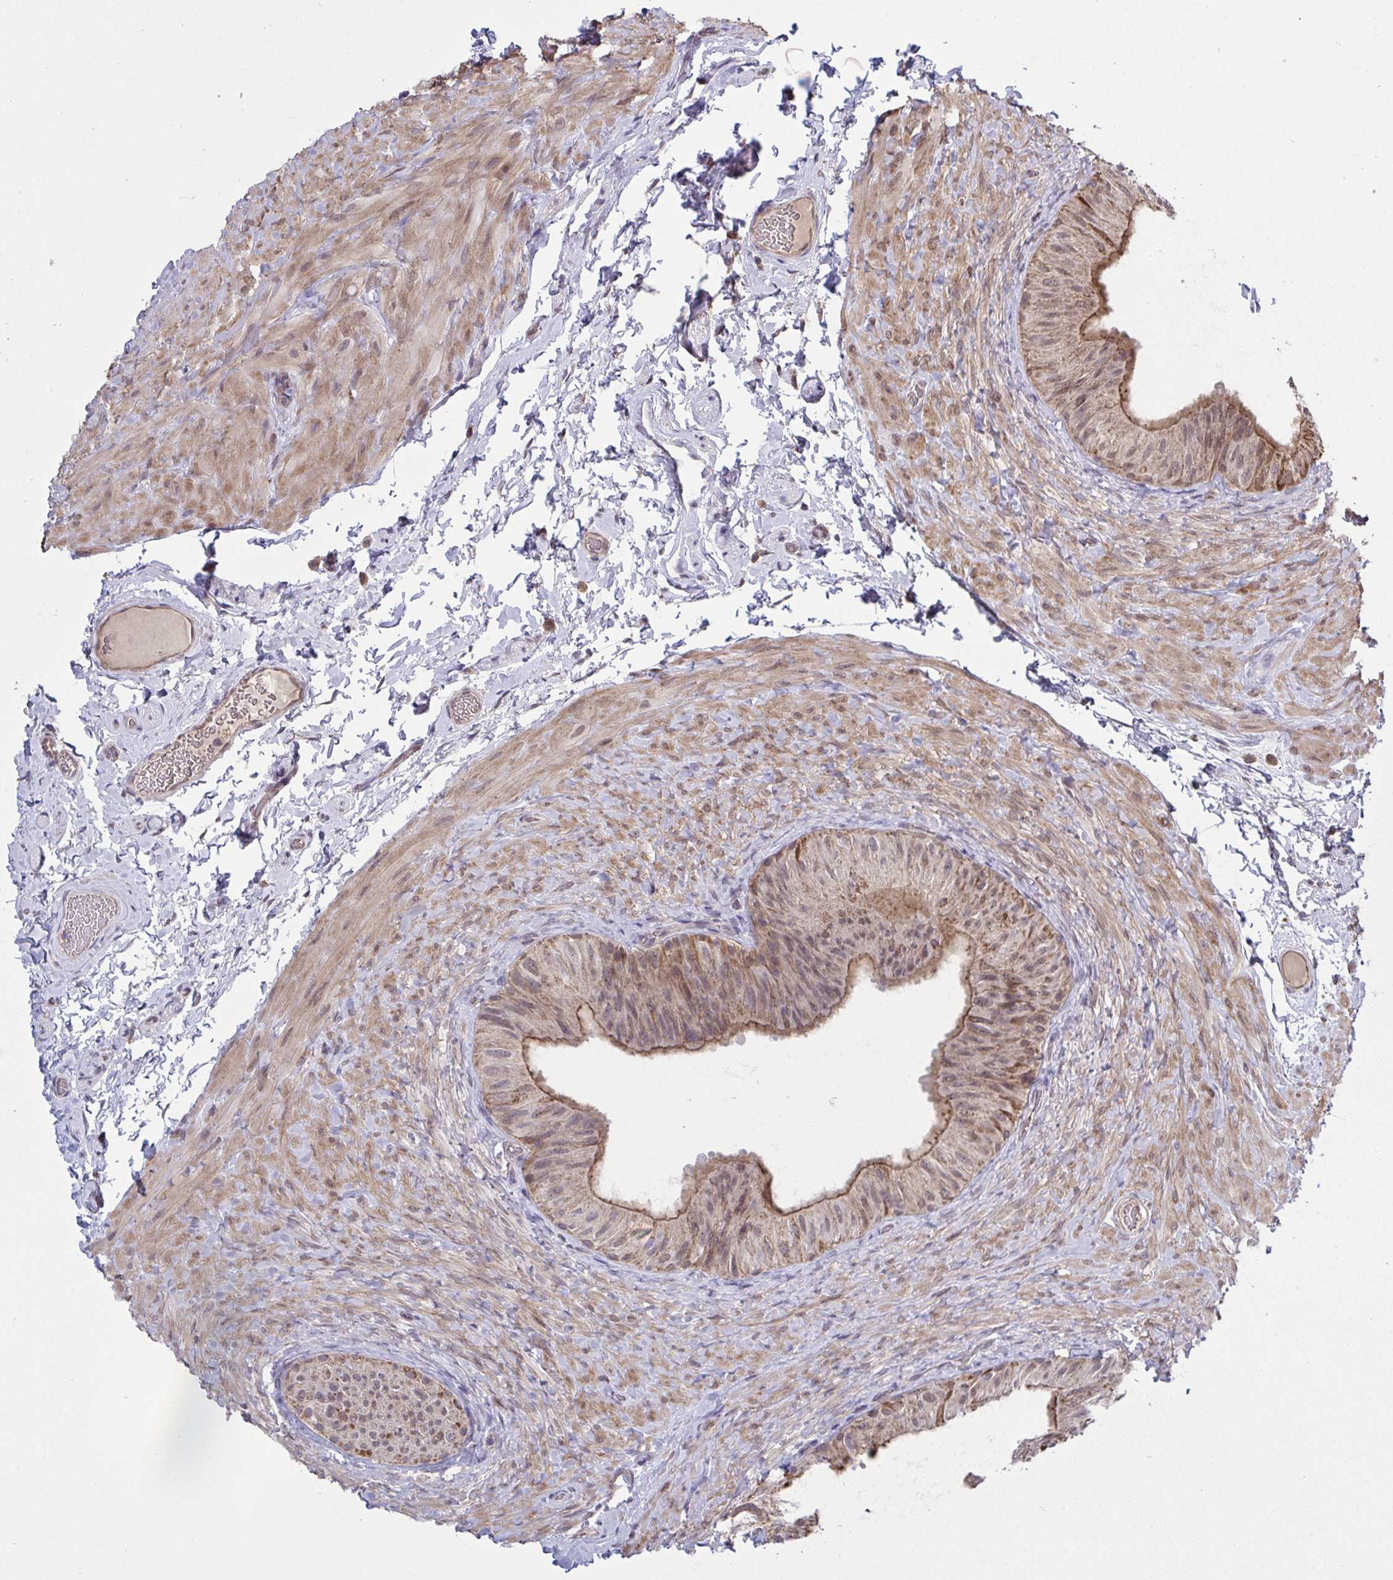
{"staining": {"intensity": "moderate", "quantity": "25%-75%", "location": "cytoplasmic/membranous"}, "tissue": "epididymis", "cell_type": "Glandular cells", "image_type": "normal", "snomed": [{"axis": "morphology", "description": "Normal tissue, NOS"}, {"axis": "topography", "description": "Epididymis, spermatic cord, NOS"}, {"axis": "topography", "description": "Epididymis"}], "caption": "High-power microscopy captured an immunohistochemistry (IHC) histopathology image of benign epididymis, revealing moderate cytoplasmic/membranous expression in about 25%-75% of glandular cells.", "gene": "PPM1H", "patient": {"sex": "male", "age": 31}}